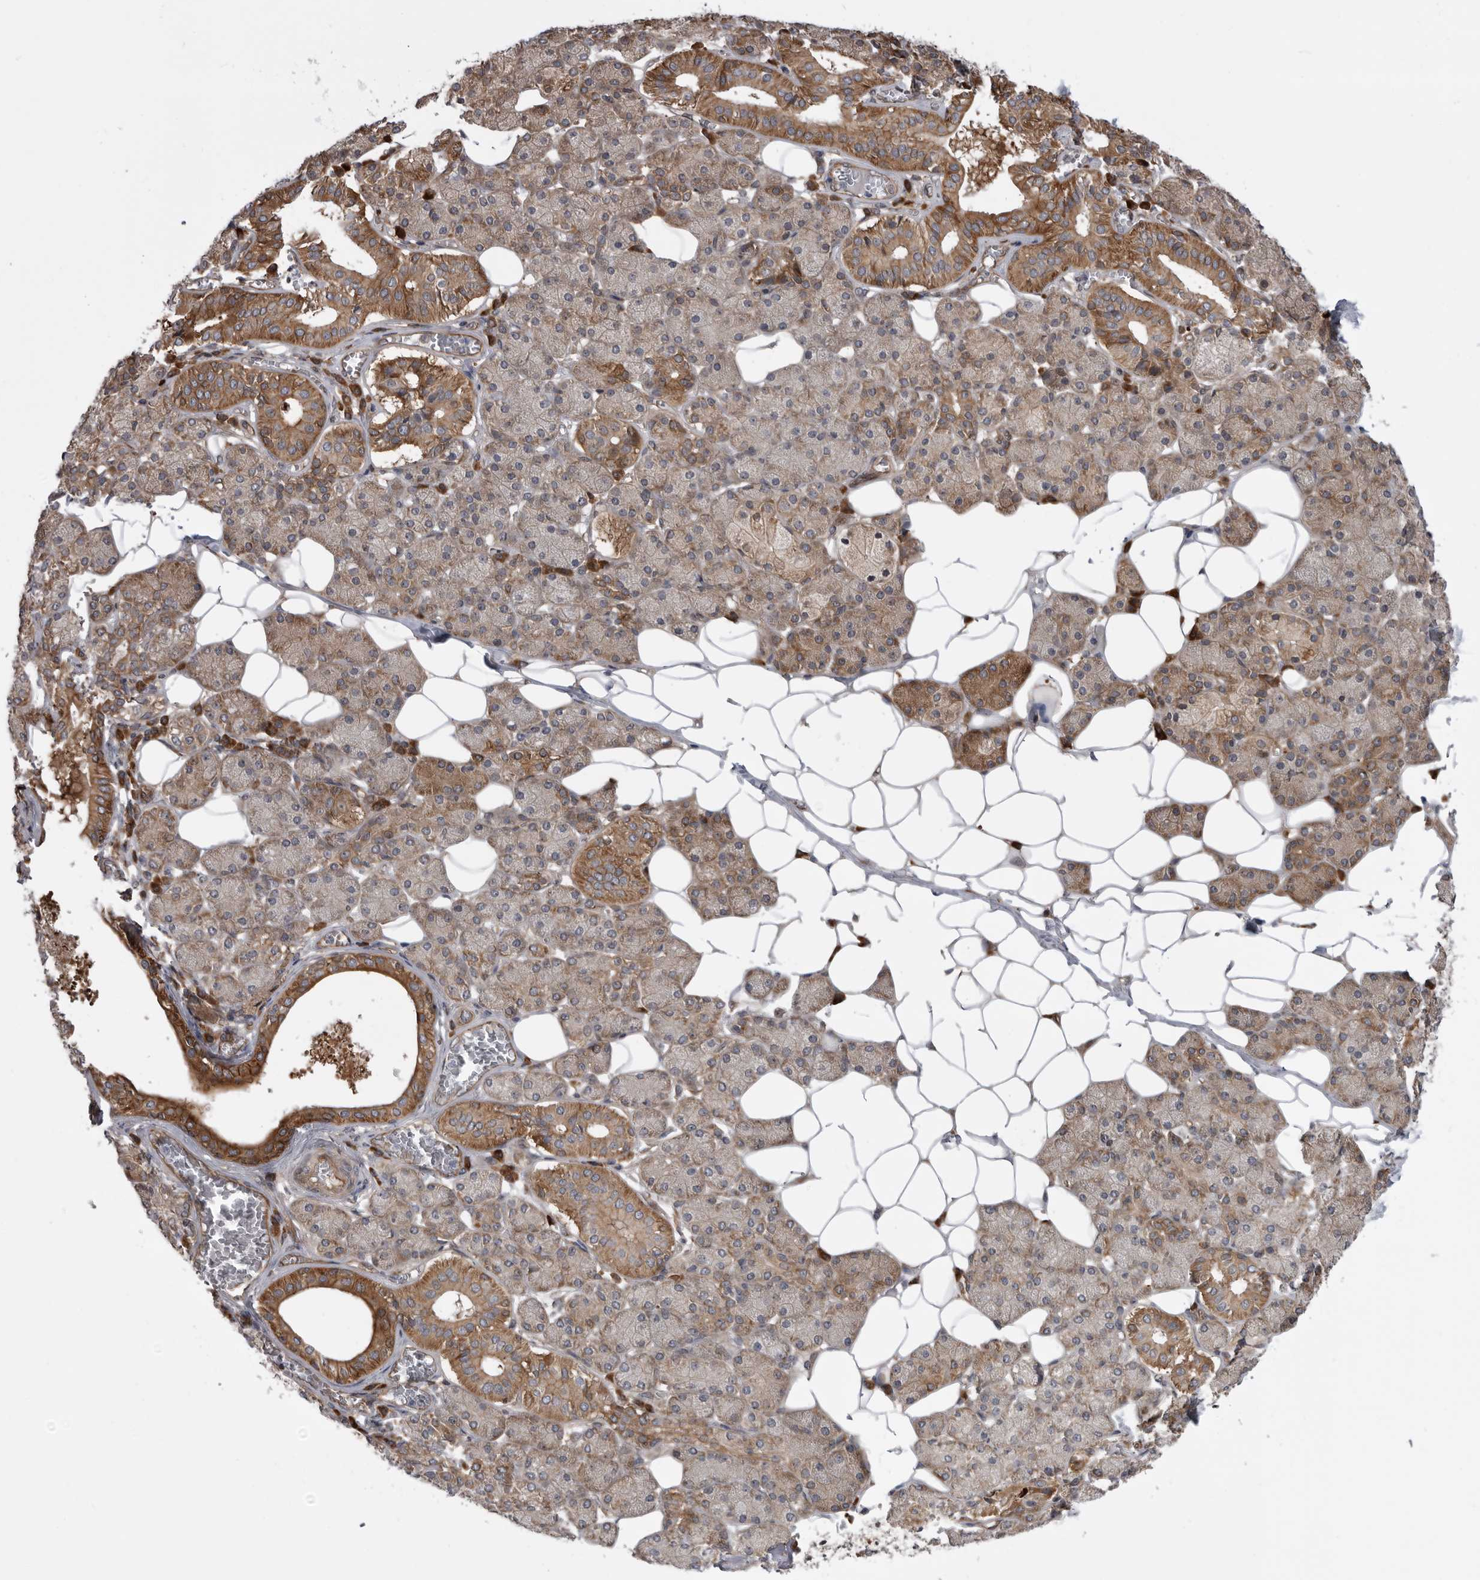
{"staining": {"intensity": "moderate", "quantity": ">75%", "location": "cytoplasmic/membranous"}, "tissue": "salivary gland", "cell_type": "Glandular cells", "image_type": "normal", "snomed": [{"axis": "morphology", "description": "Normal tissue, NOS"}, {"axis": "topography", "description": "Salivary gland"}], "caption": "The photomicrograph exhibits staining of normal salivary gland, revealing moderate cytoplasmic/membranous protein staining (brown color) within glandular cells.", "gene": "RAB3GAP2", "patient": {"sex": "female", "age": 33}}